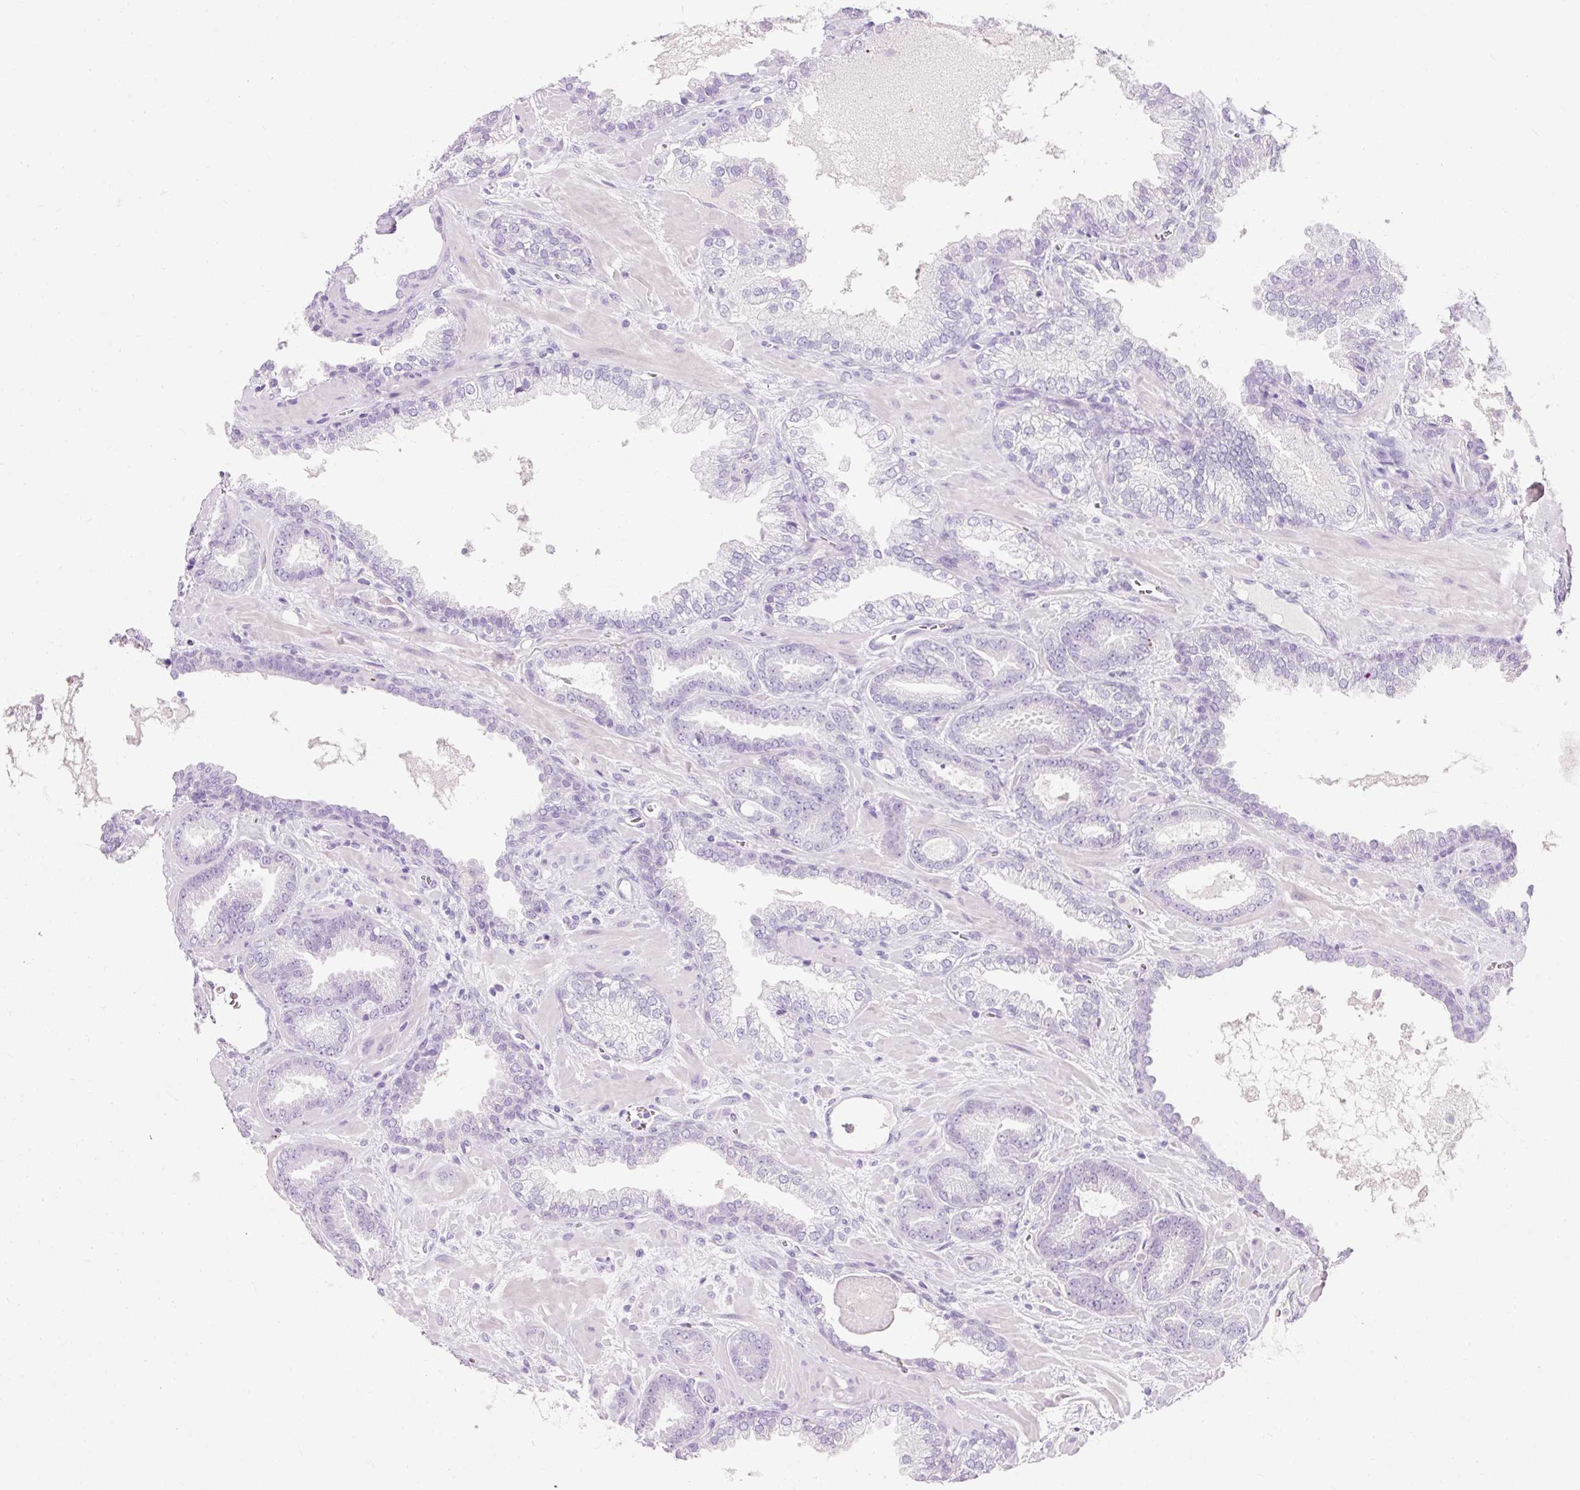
{"staining": {"intensity": "negative", "quantity": "none", "location": "none"}, "tissue": "prostate cancer", "cell_type": "Tumor cells", "image_type": "cancer", "snomed": [{"axis": "morphology", "description": "Adenocarcinoma, Low grade"}, {"axis": "topography", "description": "Prostate"}], "caption": "The histopathology image displays no staining of tumor cells in prostate cancer (adenocarcinoma (low-grade)).", "gene": "TMEM213", "patient": {"sex": "male", "age": 62}}